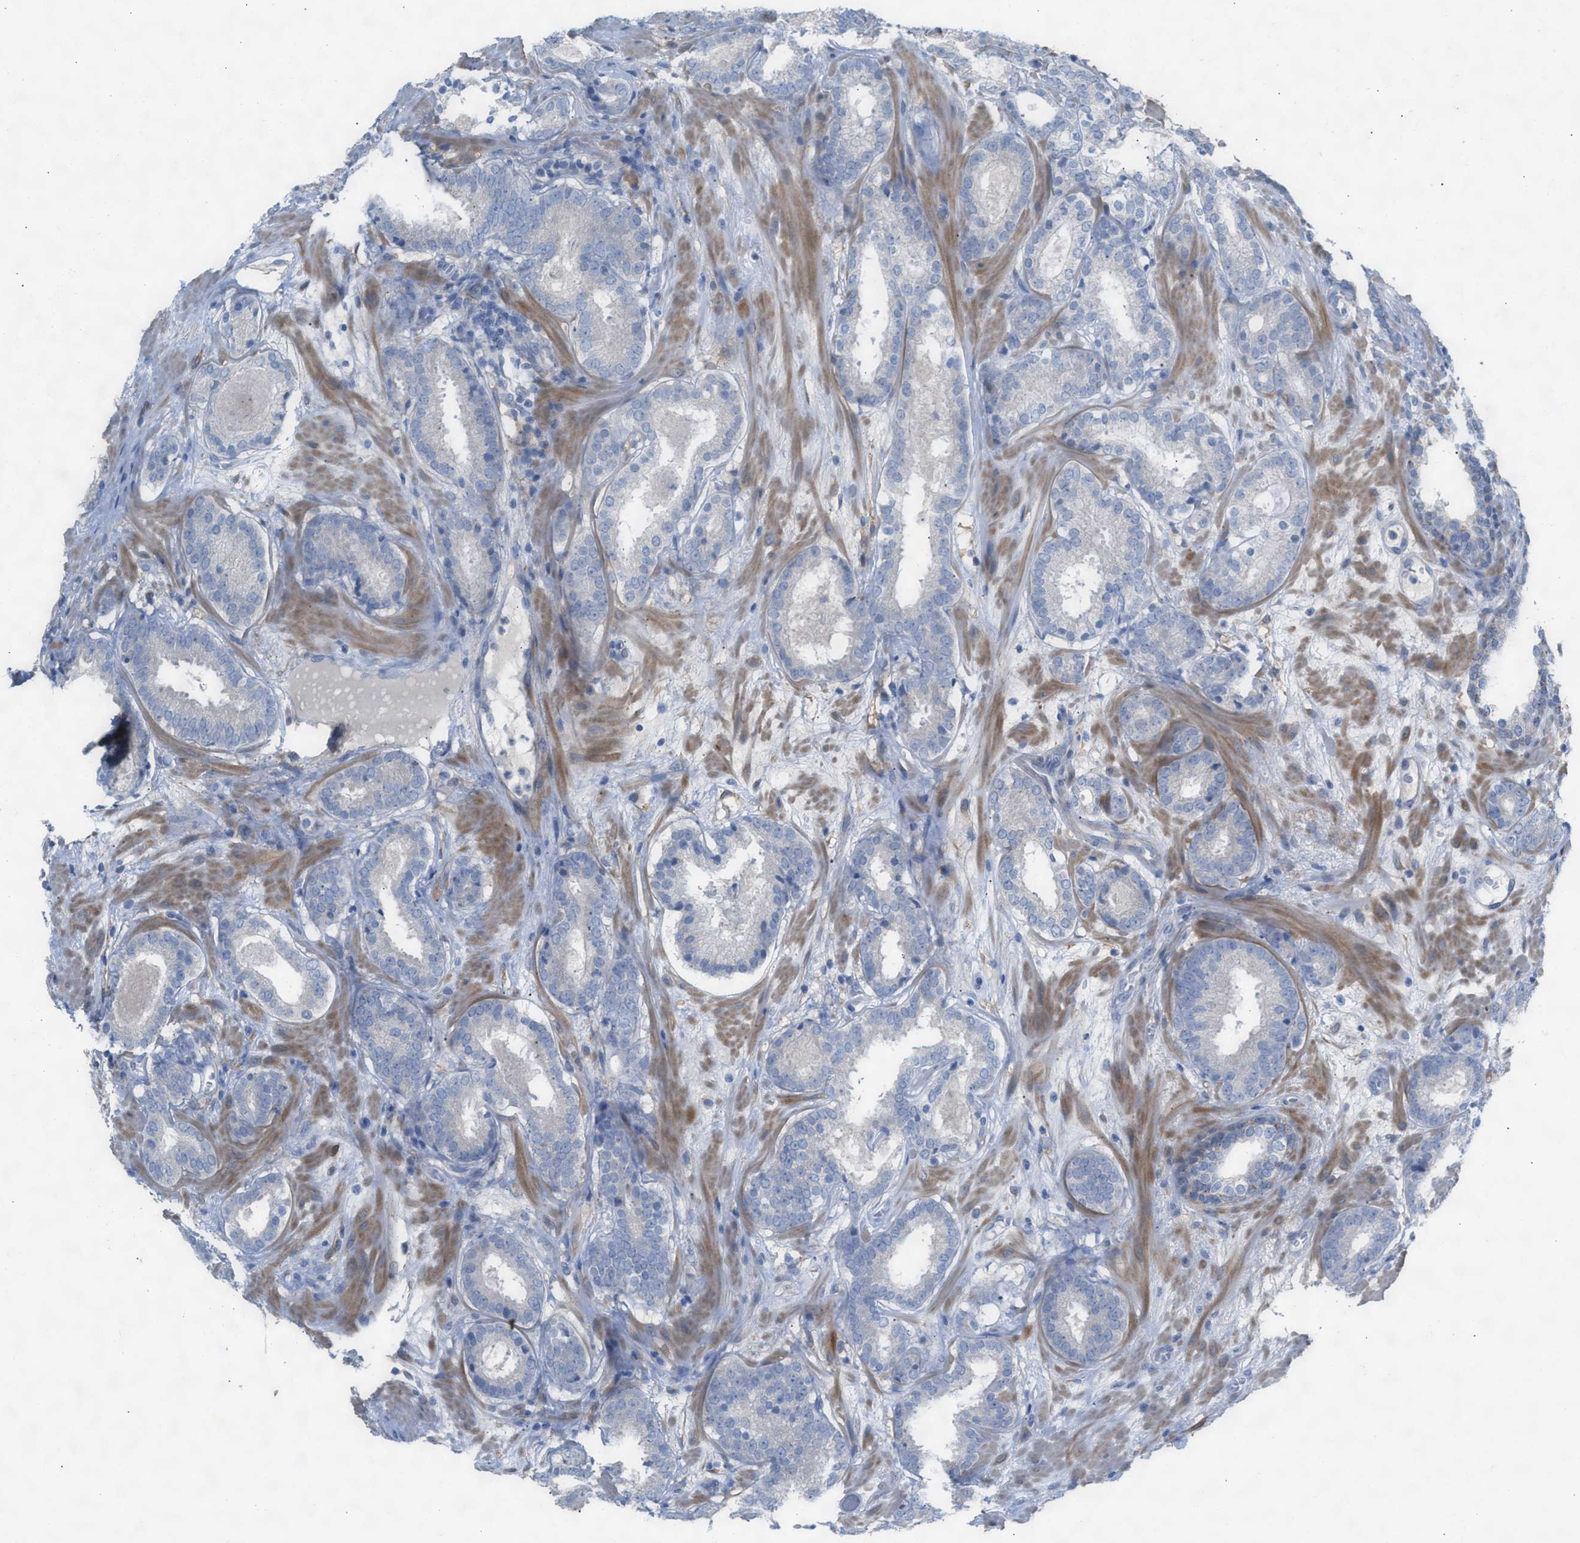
{"staining": {"intensity": "negative", "quantity": "none", "location": "none"}, "tissue": "prostate cancer", "cell_type": "Tumor cells", "image_type": "cancer", "snomed": [{"axis": "morphology", "description": "Adenocarcinoma, Low grade"}, {"axis": "topography", "description": "Prostate"}], "caption": "Immunohistochemistry (IHC) of prostate cancer reveals no expression in tumor cells.", "gene": "ASPA", "patient": {"sex": "male", "age": 69}}